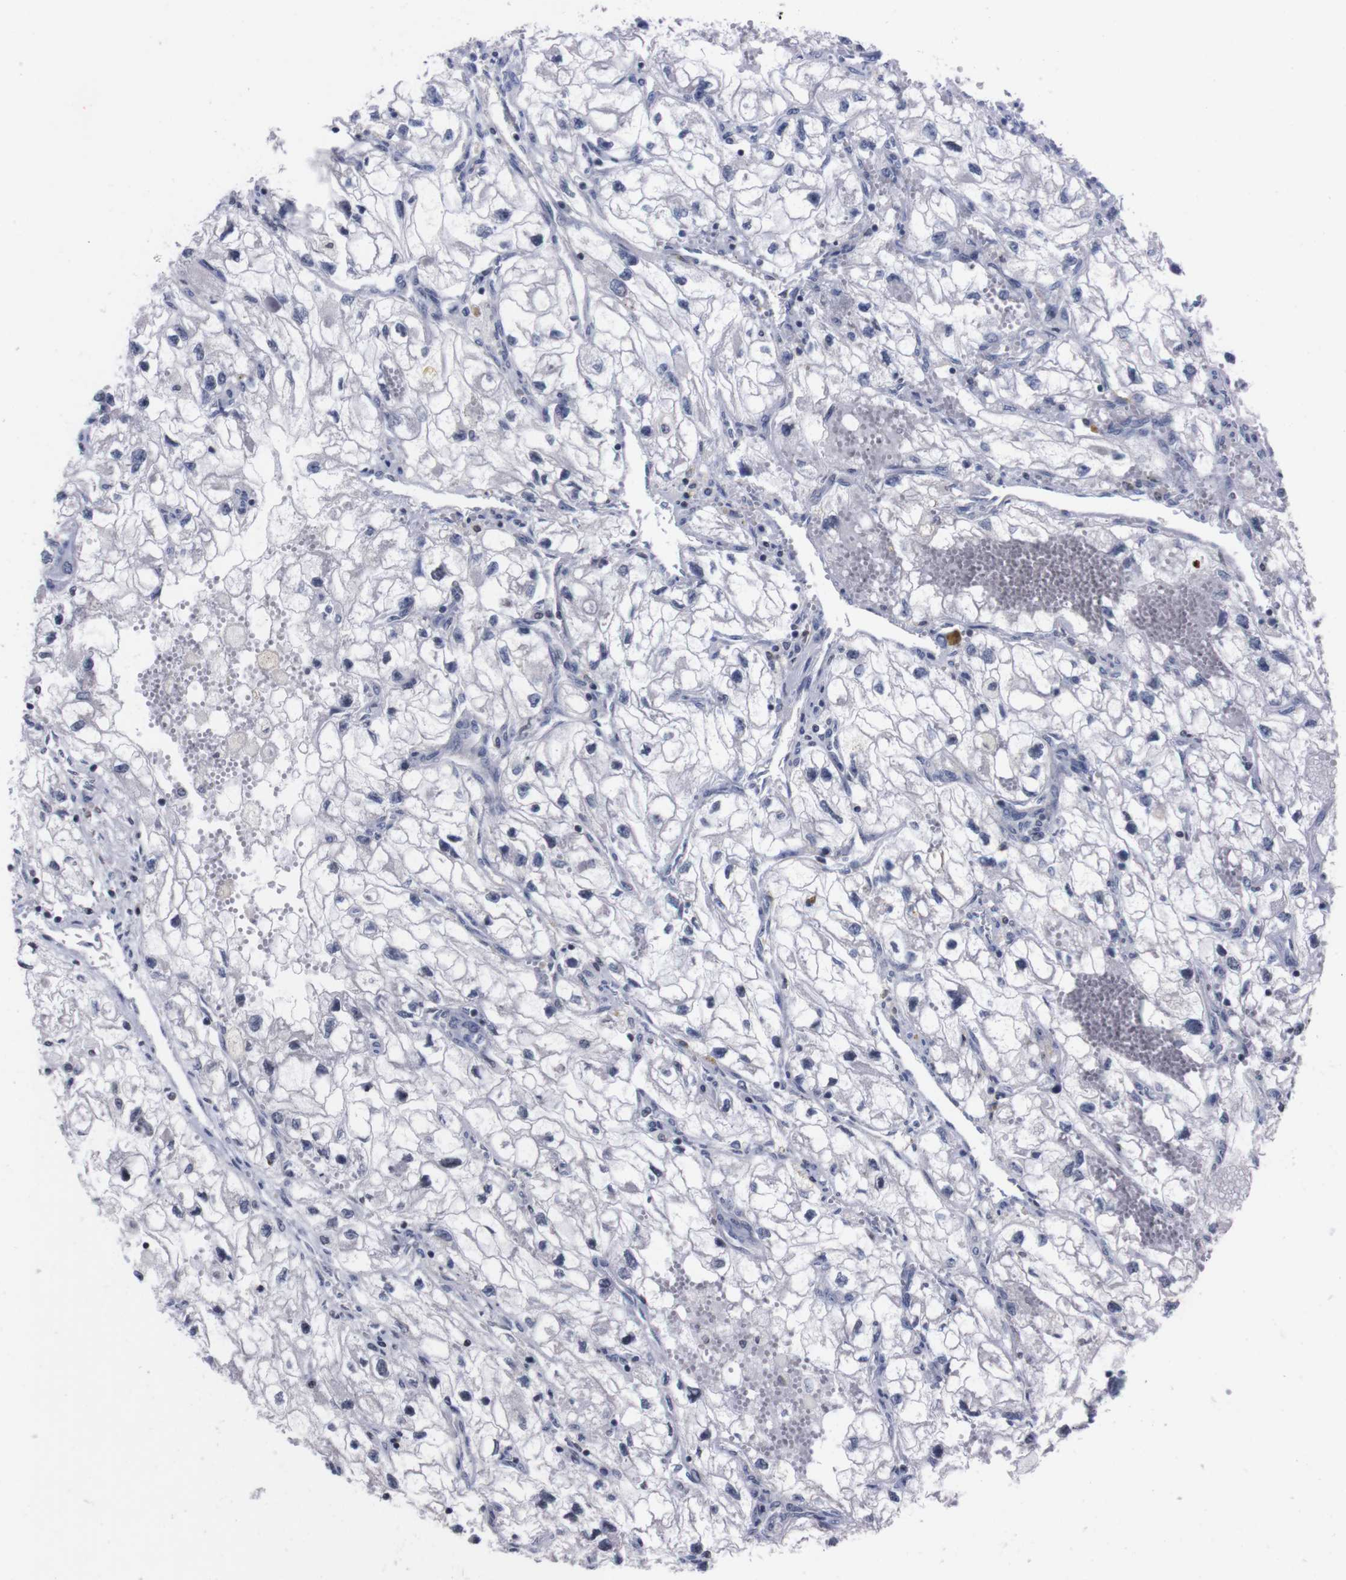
{"staining": {"intensity": "negative", "quantity": "none", "location": "none"}, "tissue": "renal cancer", "cell_type": "Tumor cells", "image_type": "cancer", "snomed": [{"axis": "morphology", "description": "Adenocarcinoma, NOS"}, {"axis": "topography", "description": "Kidney"}], "caption": "The micrograph displays no significant staining in tumor cells of adenocarcinoma (renal).", "gene": "TNFRSF21", "patient": {"sex": "female", "age": 70}}